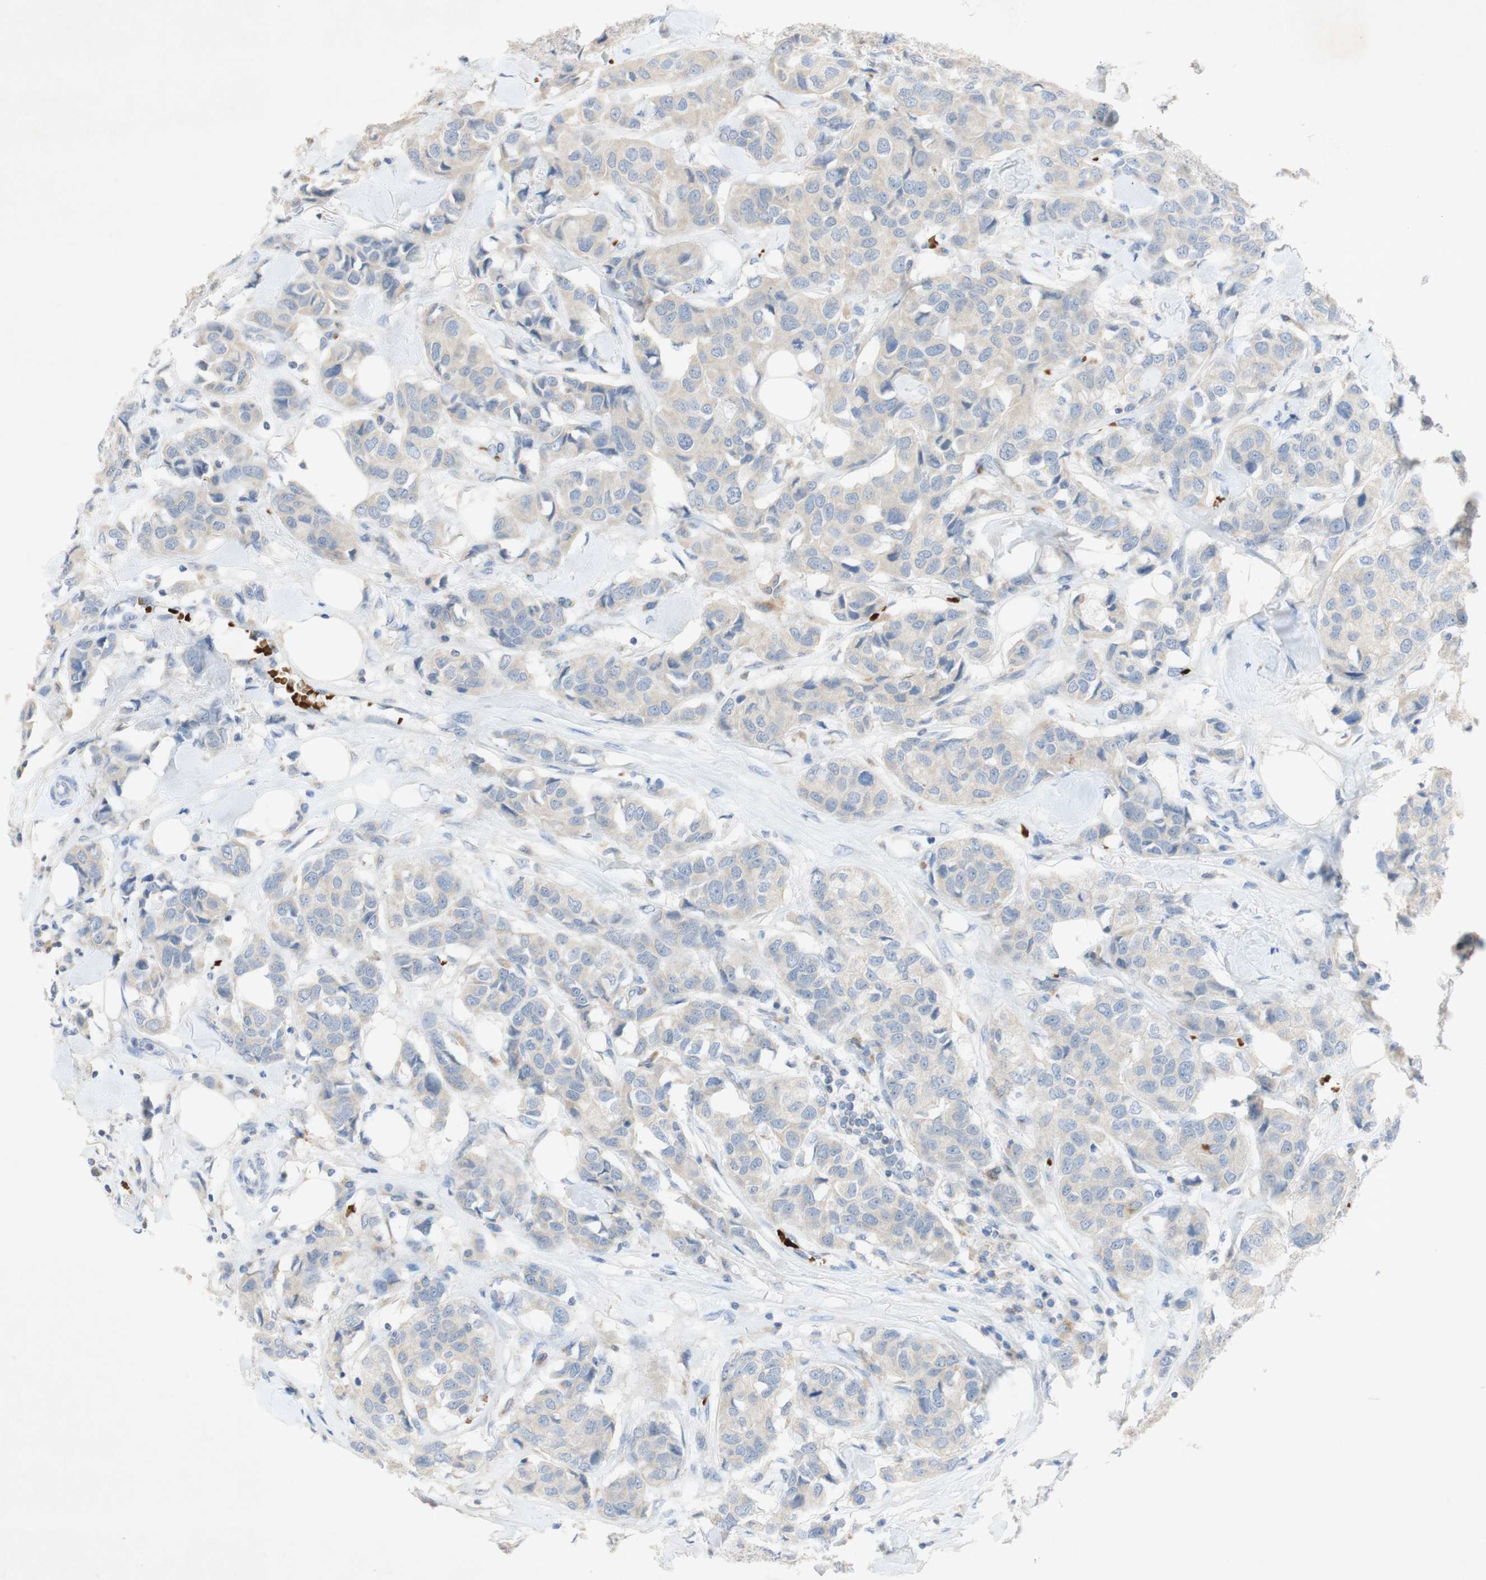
{"staining": {"intensity": "weak", "quantity": "<25%", "location": "cytoplasmic/membranous"}, "tissue": "breast cancer", "cell_type": "Tumor cells", "image_type": "cancer", "snomed": [{"axis": "morphology", "description": "Duct carcinoma"}, {"axis": "topography", "description": "Breast"}], "caption": "A histopathology image of human breast infiltrating ductal carcinoma is negative for staining in tumor cells. (IHC, brightfield microscopy, high magnification).", "gene": "EPO", "patient": {"sex": "female", "age": 80}}